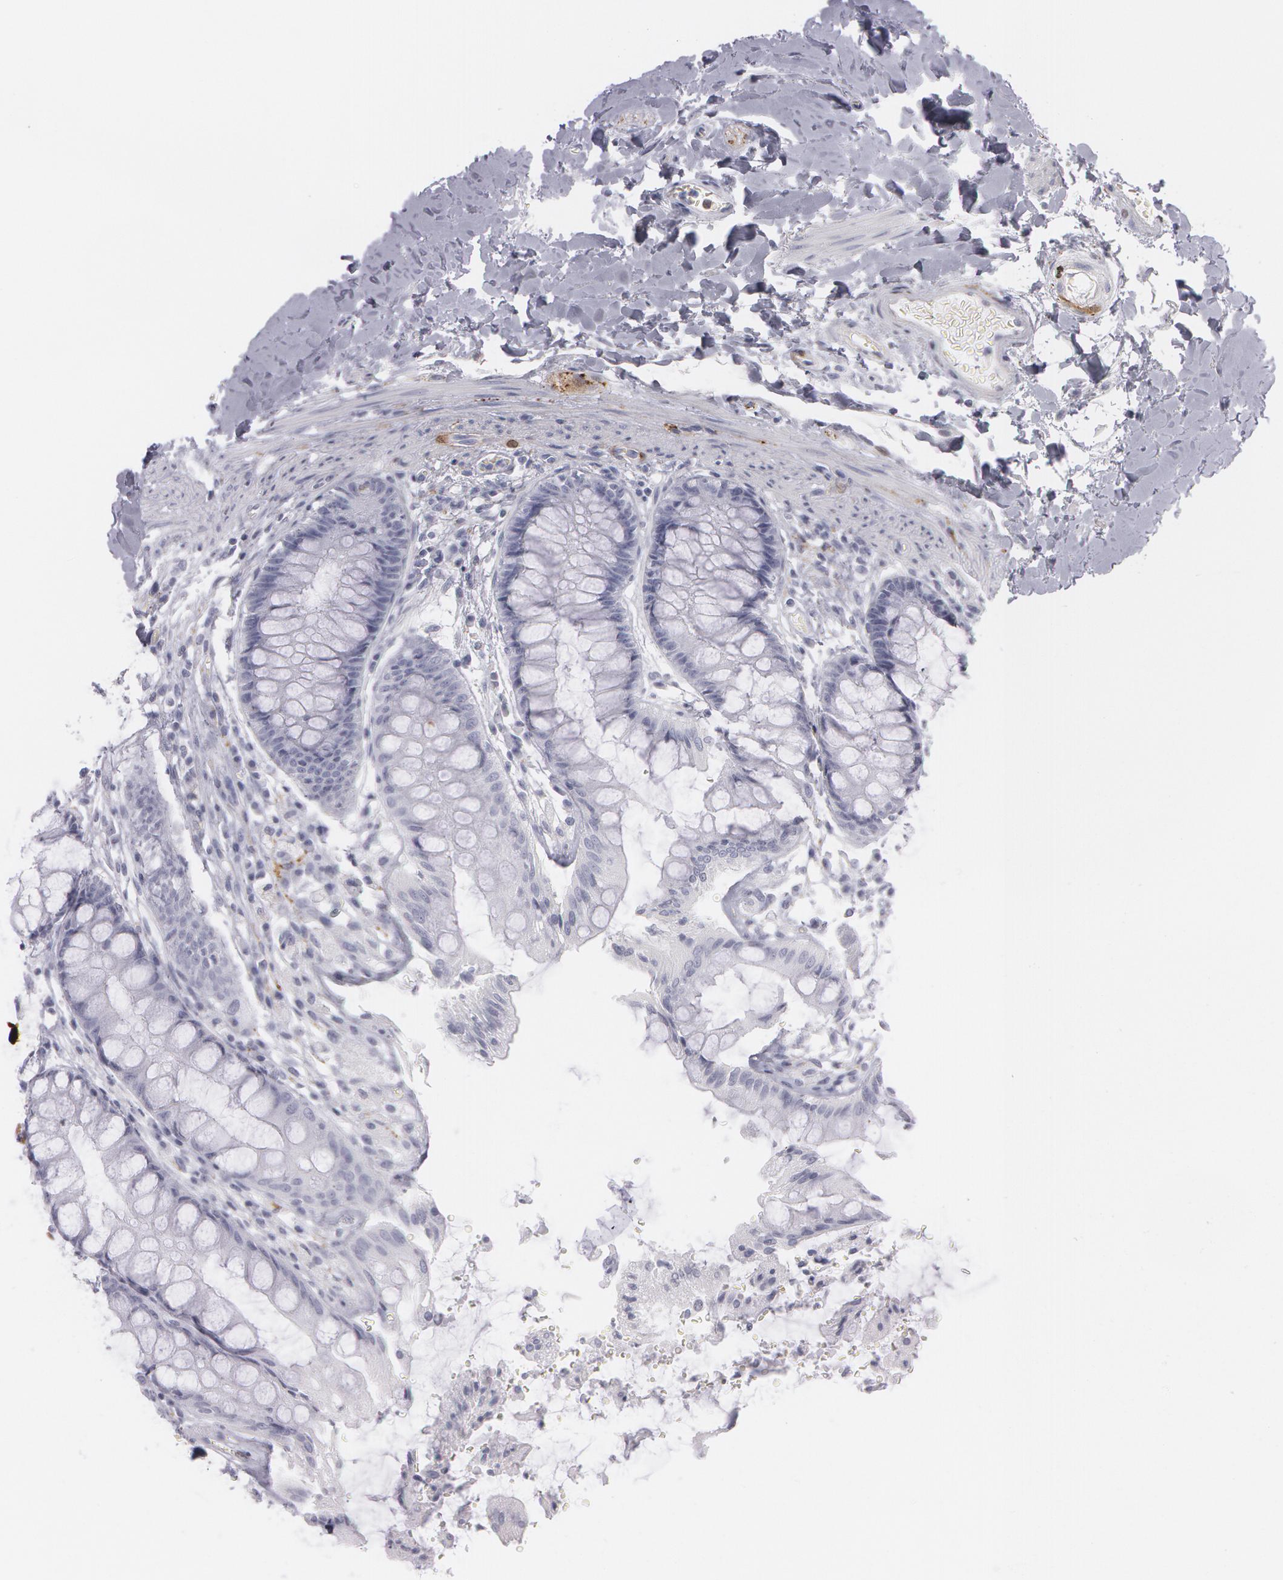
{"staining": {"intensity": "negative", "quantity": "none", "location": "none"}, "tissue": "rectum", "cell_type": "Glandular cells", "image_type": "normal", "snomed": [{"axis": "morphology", "description": "Normal tissue, NOS"}, {"axis": "topography", "description": "Rectum"}], "caption": "Immunohistochemical staining of normal human rectum displays no significant staining in glandular cells.", "gene": "SNCG", "patient": {"sex": "female", "age": 46}}